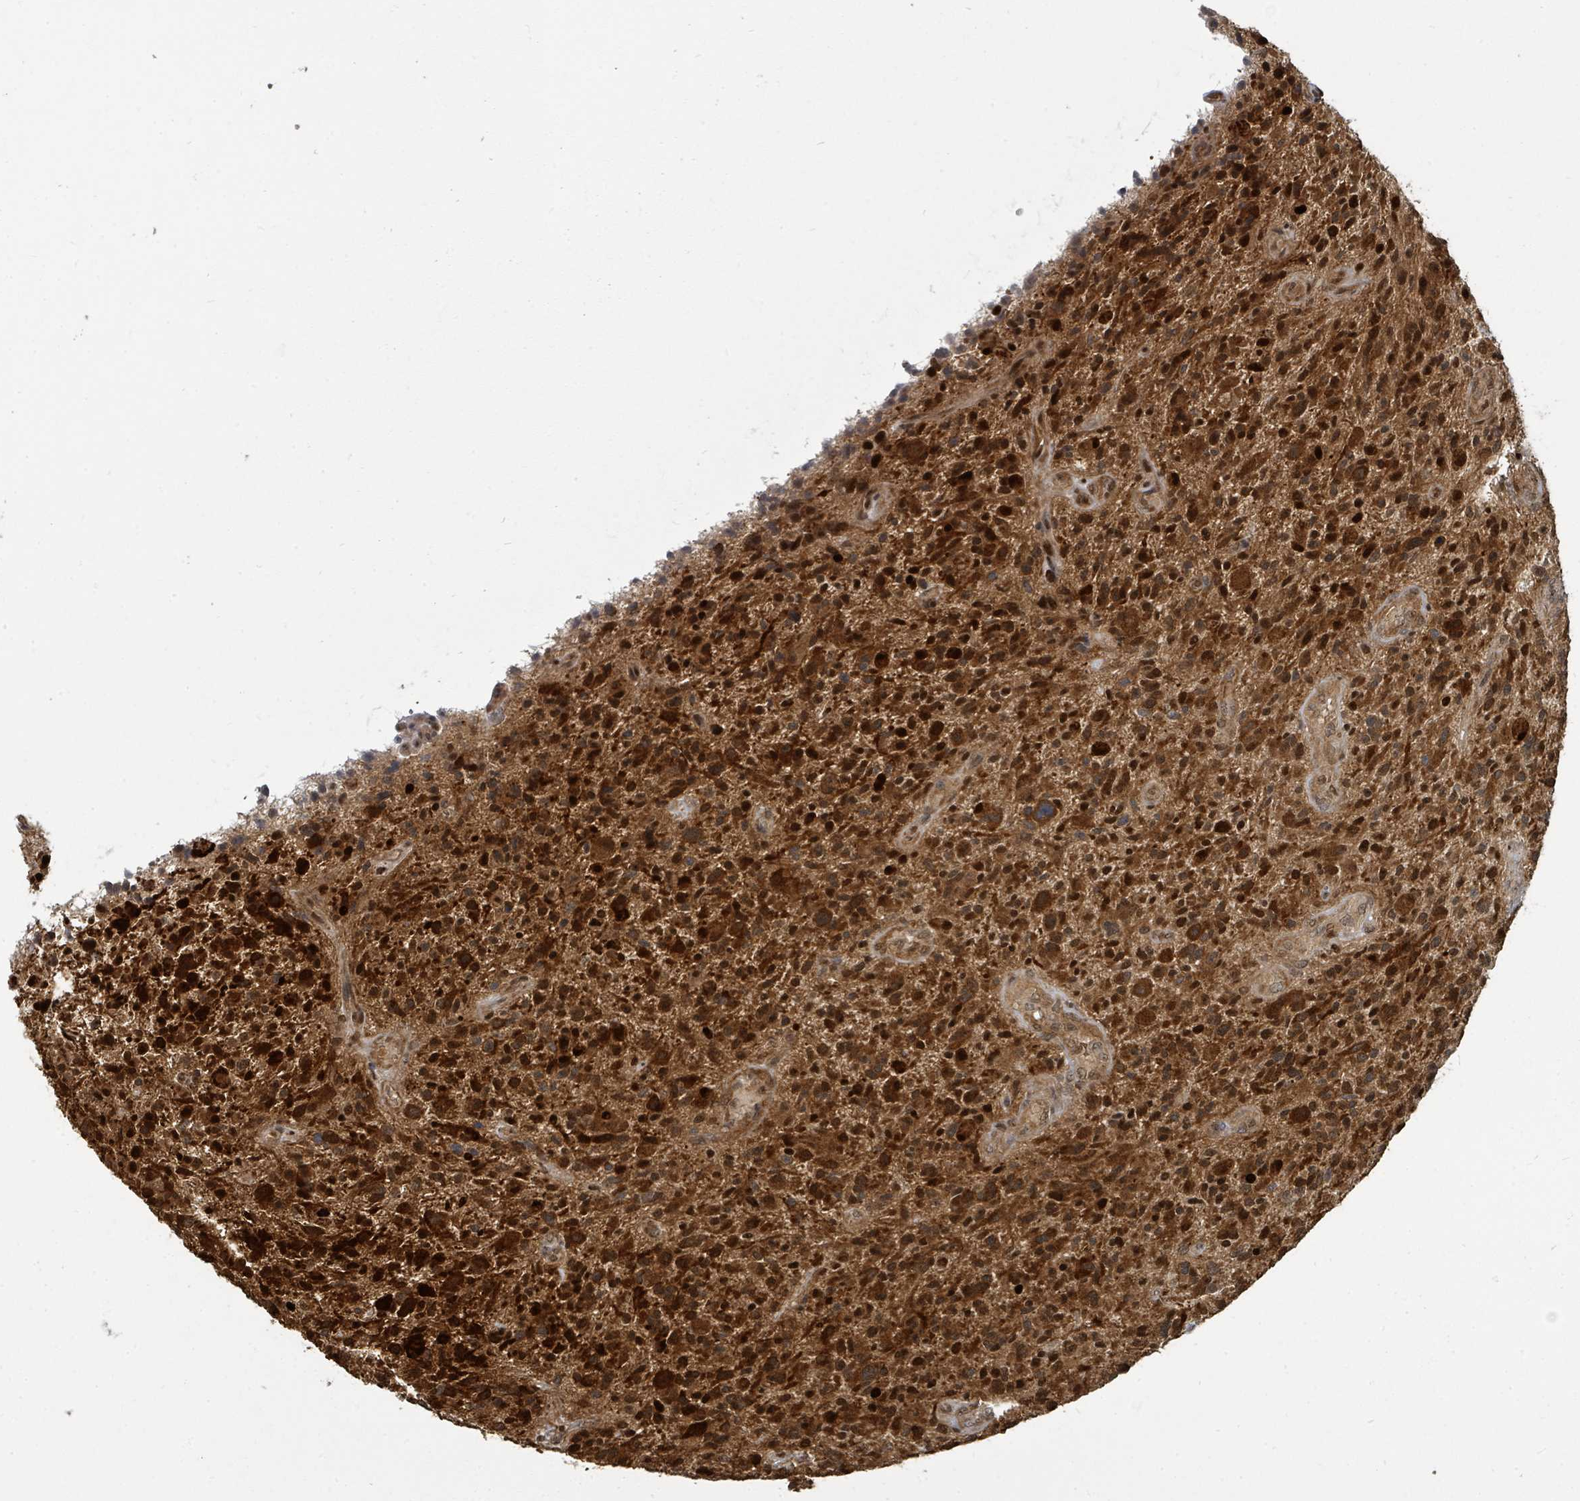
{"staining": {"intensity": "strong", "quantity": ">75%", "location": "cytoplasmic/membranous"}, "tissue": "glioma", "cell_type": "Tumor cells", "image_type": "cancer", "snomed": [{"axis": "morphology", "description": "Glioma, malignant, High grade"}, {"axis": "topography", "description": "Brain"}], "caption": "High-magnification brightfield microscopy of glioma stained with DAB (brown) and counterstained with hematoxylin (blue). tumor cells exhibit strong cytoplasmic/membranous positivity is seen in about>75% of cells.", "gene": "TRDMT1", "patient": {"sex": "male", "age": 47}}